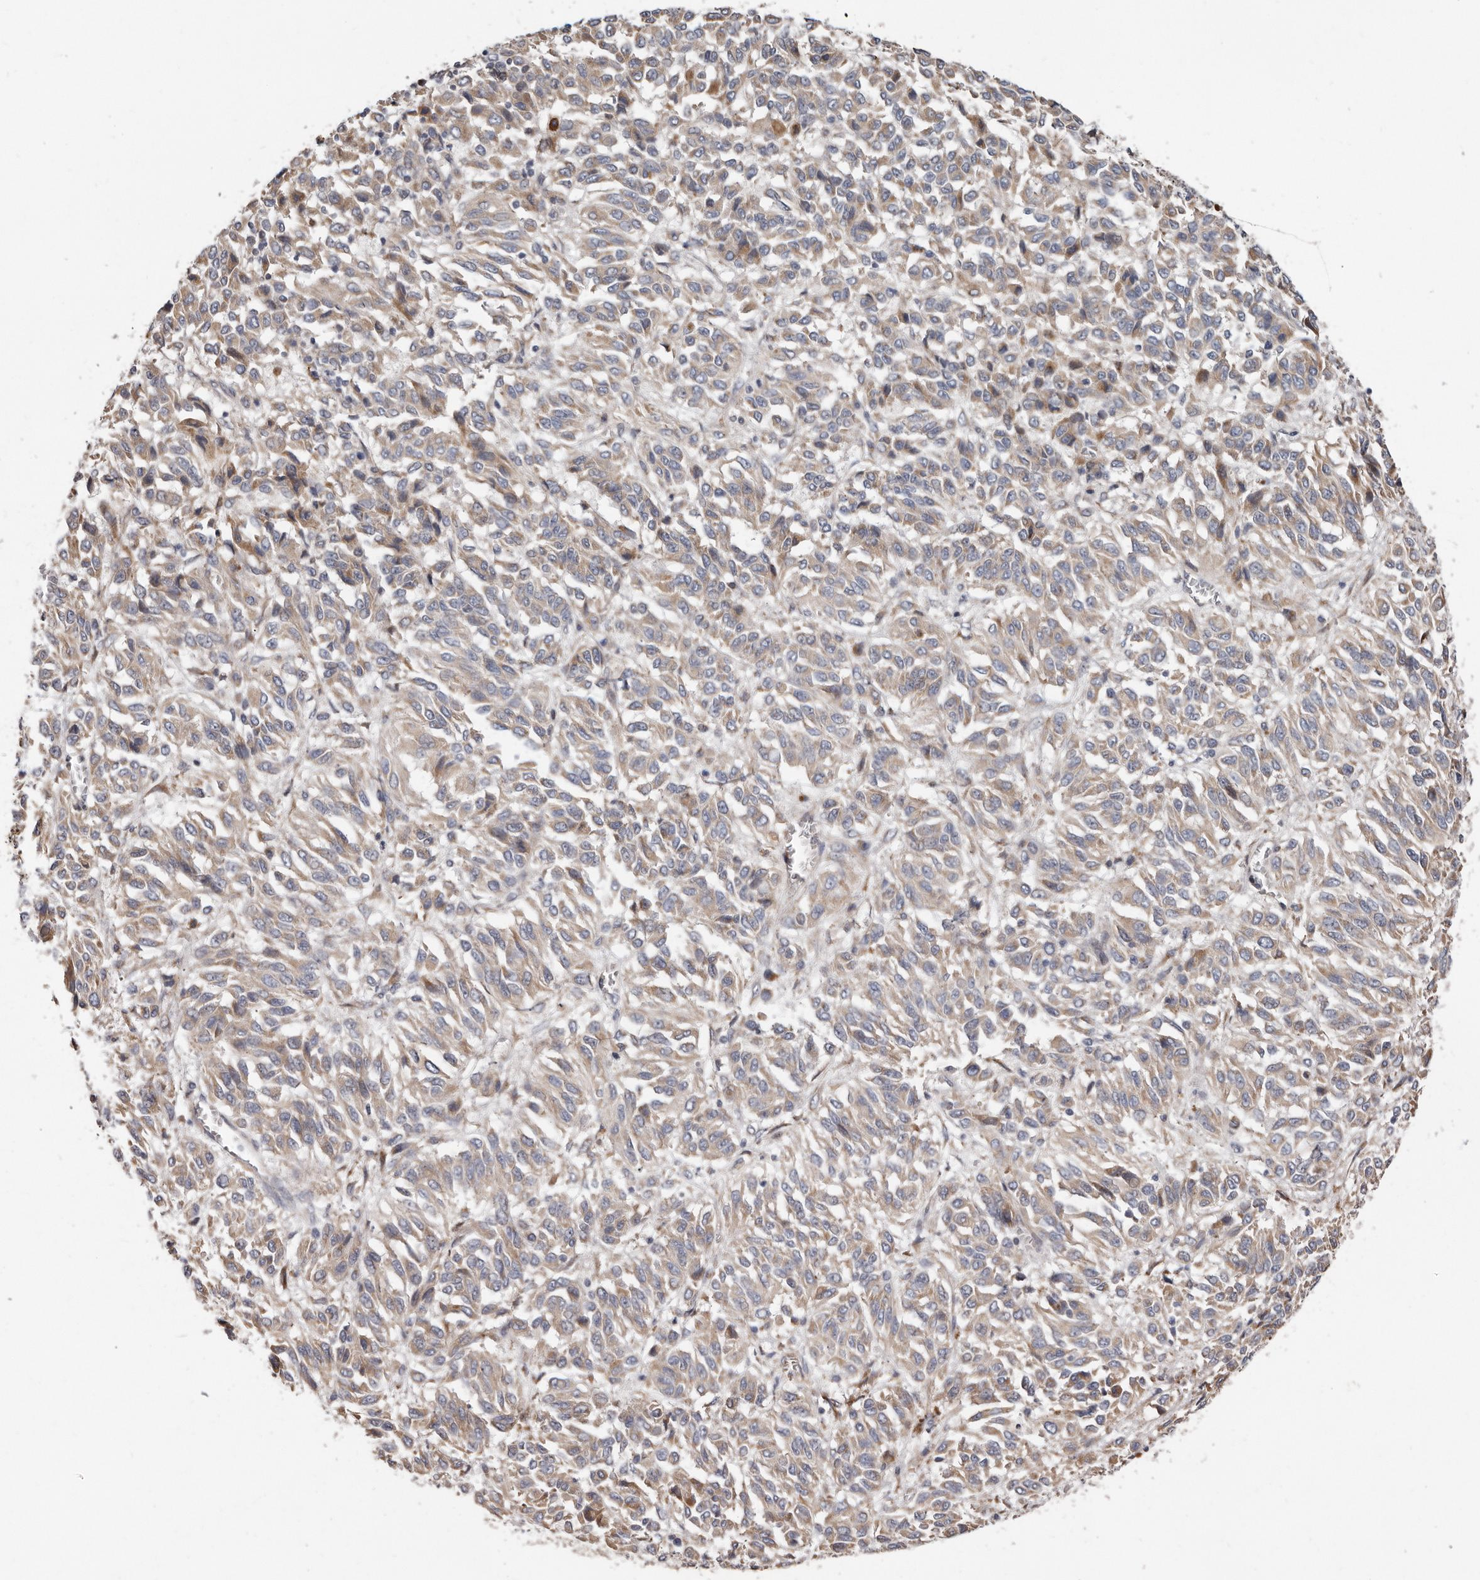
{"staining": {"intensity": "weak", "quantity": ">75%", "location": "cytoplasmic/membranous"}, "tissue": "melanoma", "cell_type": "Tumor cells", "image_type": "cancer", "snomed": [{"axis": "morphology", "description": "Malignant melanoma, Metastatic site"}, {"axis": "topography", "description": "Lung"}], "caption": "A photomicrograph of human malignant melanoma (metastatic site) stained for a protein shows weak cytoplasmic/membranous brown staining in tumor cells. The staining was performed using DAB (3,3'-diaminobenzidine) to visualize the protein expression in brown, while the nuclei were stained in blue with hematoxylin (Magnification: 20x).", "gene": "ASIC5", "patient": {"sex": "male", "age": 64}}